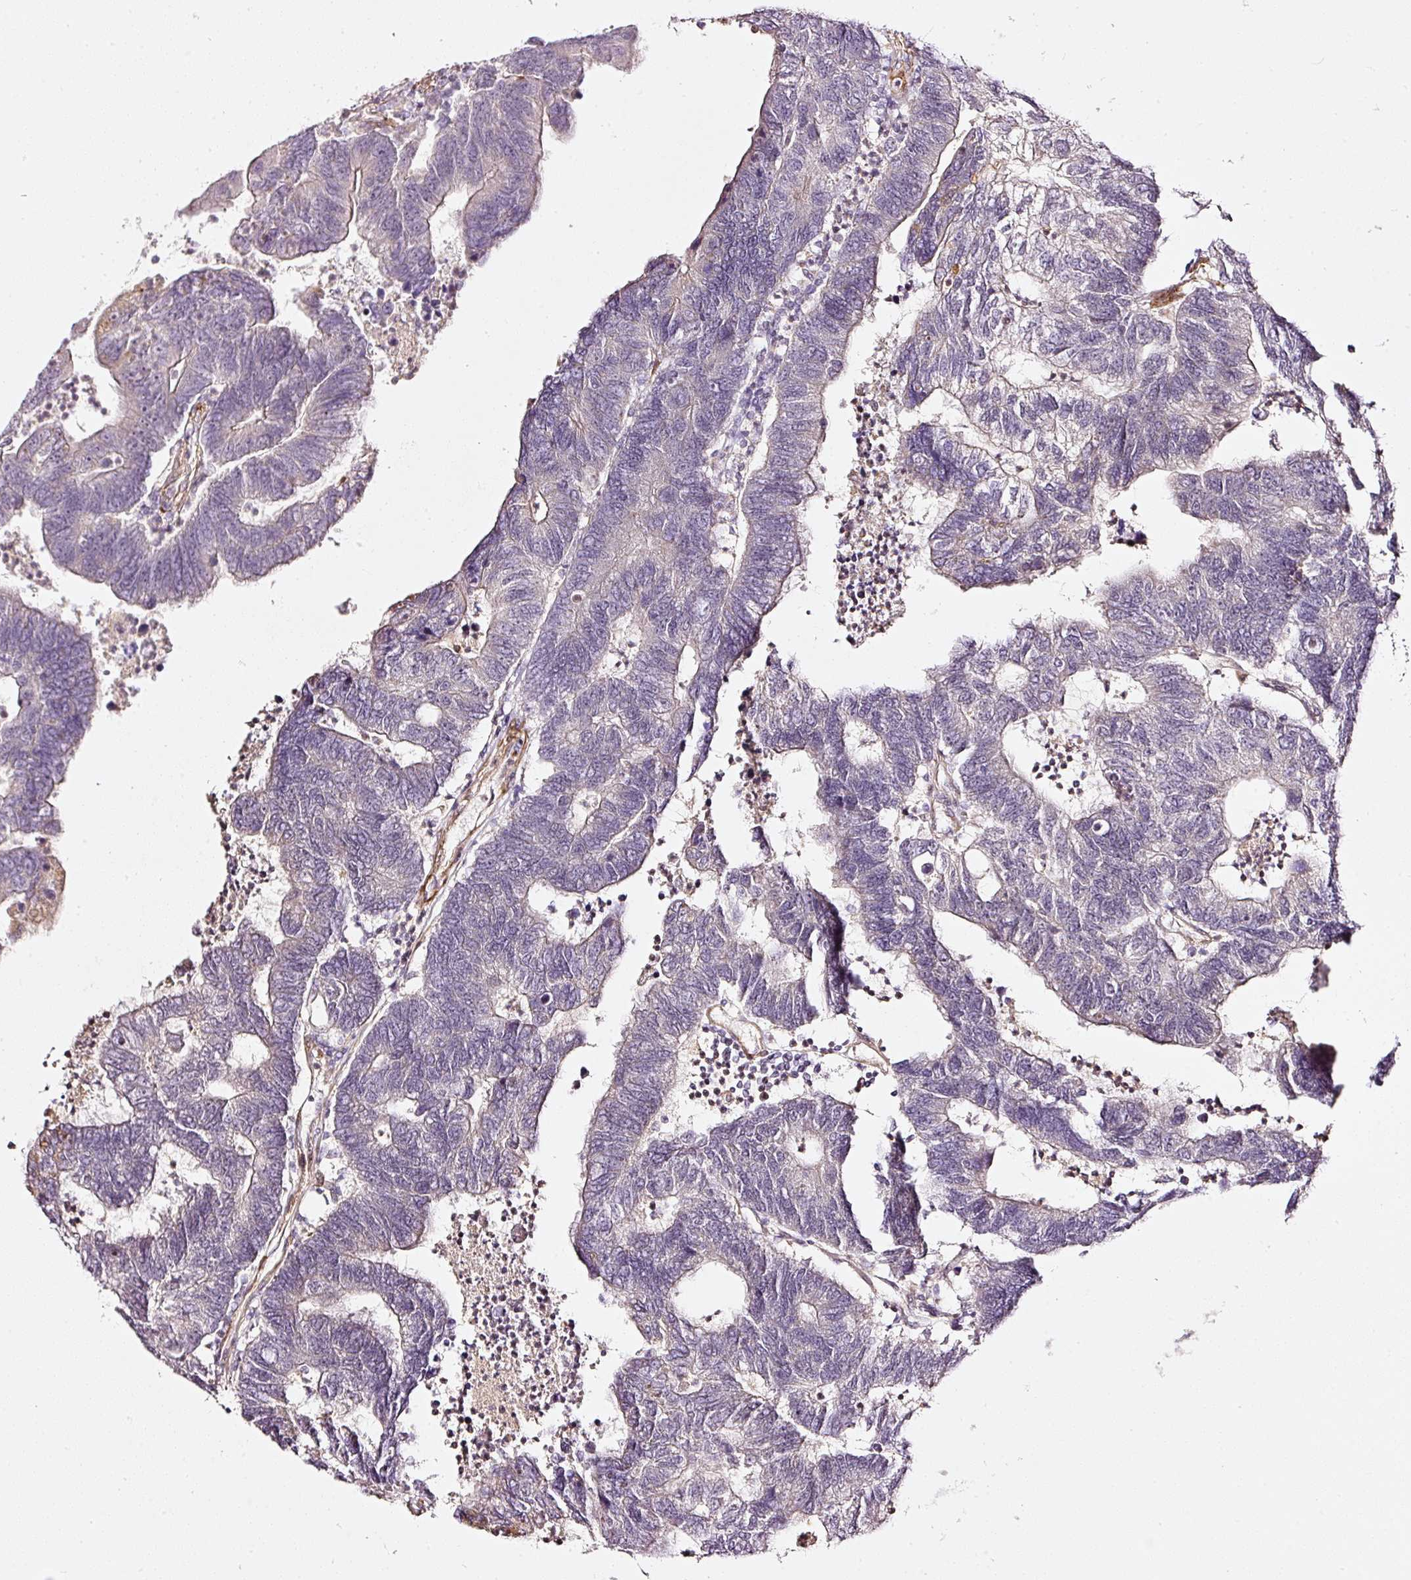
{"staining": {"intensity": "negative", "quantity": "none", "location": "none"}, "tissue": "colorectal cancer", "cell_type": "Tumor cells", "image_type": "cancer", "snomed": [{"axis": "morphology", "description": "Adenocarcinoma, NOS"}, {"axis": "topography", "description": "Colon"}], "caption": "Immunohistochemistry (IHC) of colorectal cancer (adenocarcinoma) demonstrates no staining in tumor cells.", "gene": "TOGARAM1", "patient": {"sex": "female", "age": 48}}